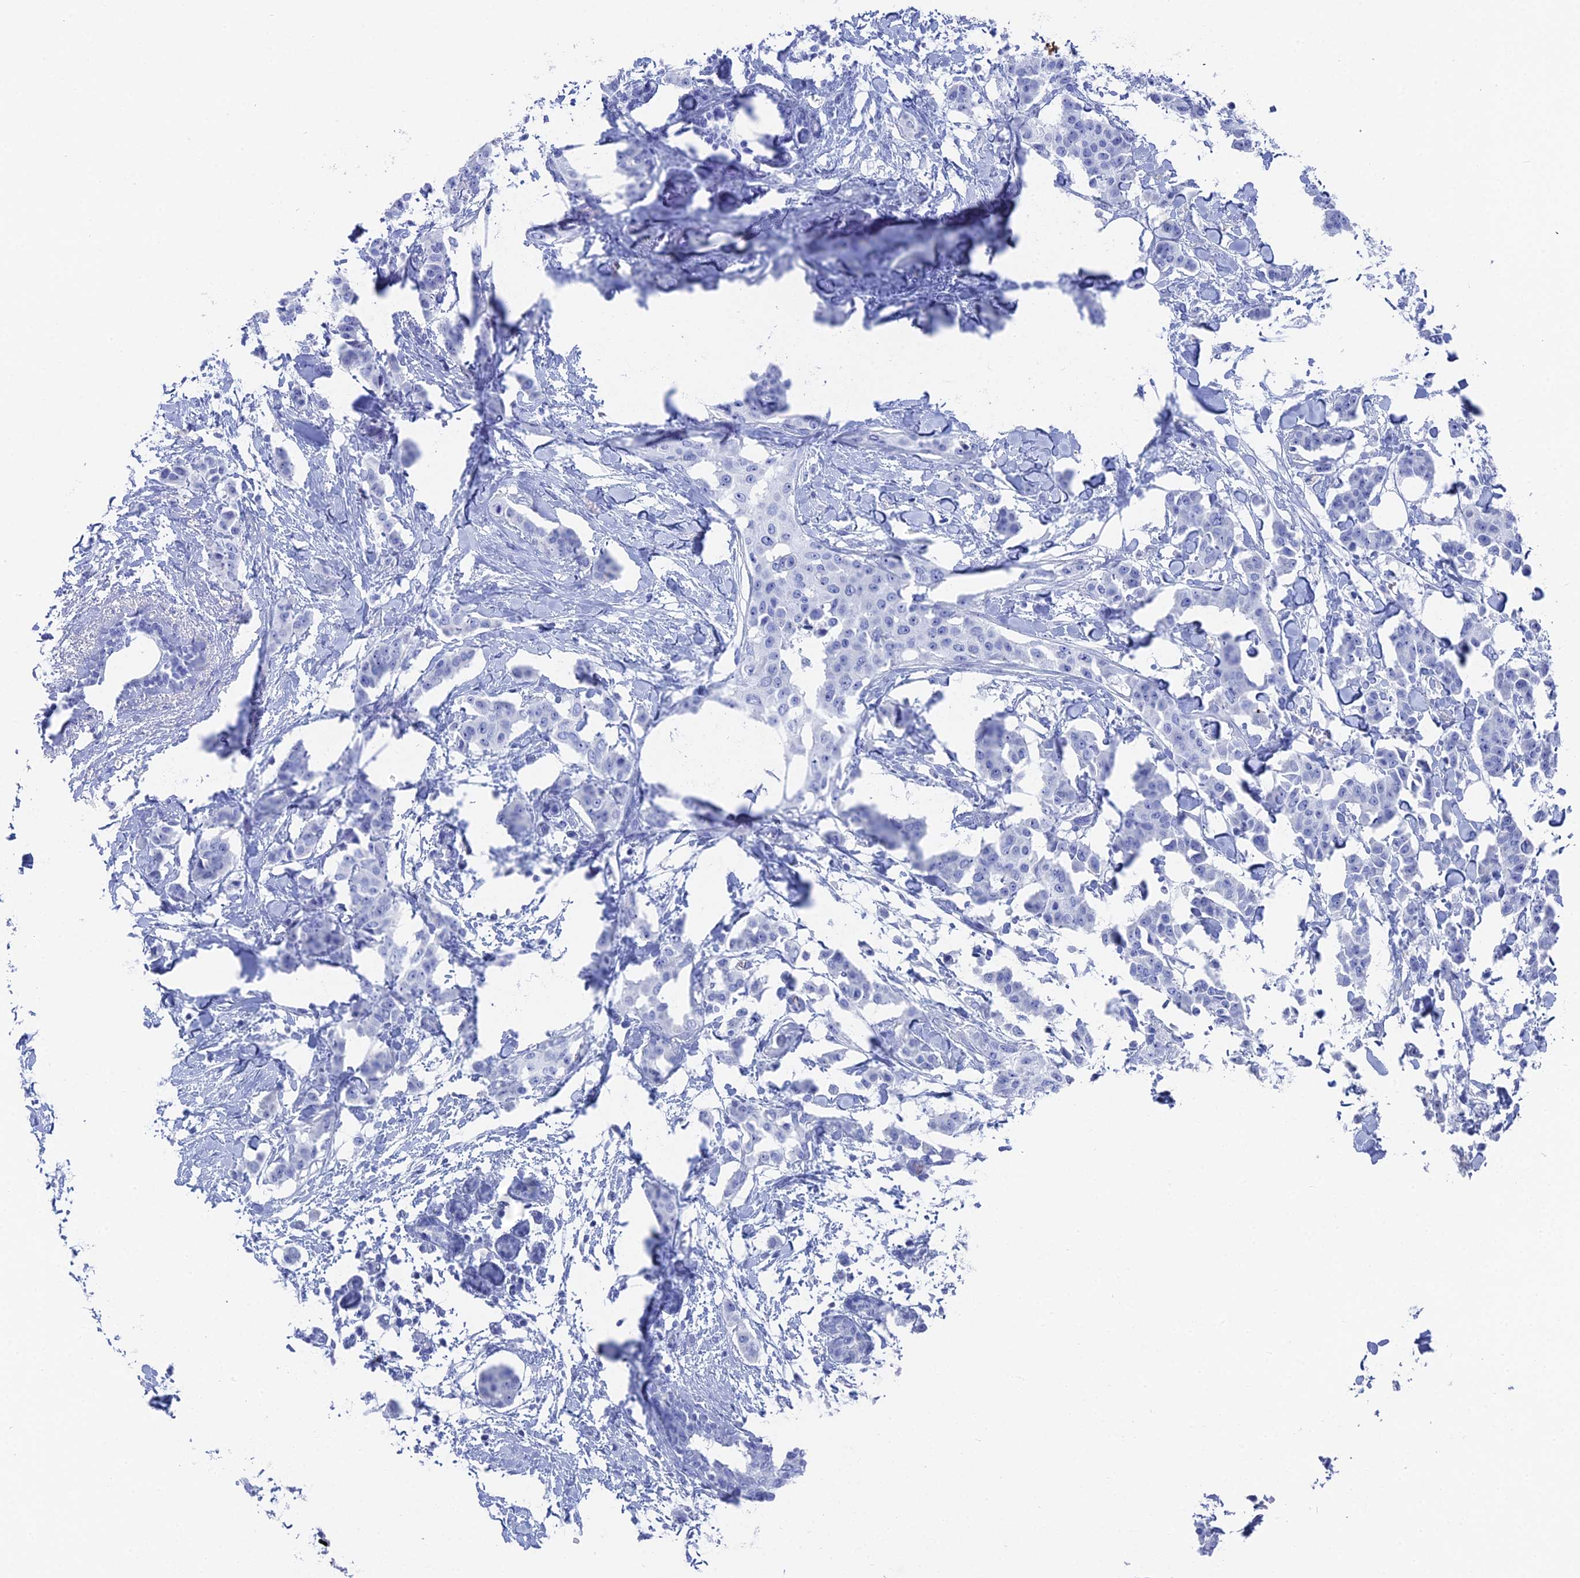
{"staining": {"intensity": "negative", "quantity": "none", "location": "none"}, "tissue": "breast cancer", "cell_type": "Tumor cells", "image_type": "cancer", "snomed": [{"axis": "morphology", "description": "Duct carcinoma"}, {"axis": "topography", "description": "Breast"}], "caption": "An image of human breast cancer (infiltrating ductal carcinoma) is negative for staining in tumor cells.", "gene": "ENPP3", "patient": {"sex": "female", "age": 40}}